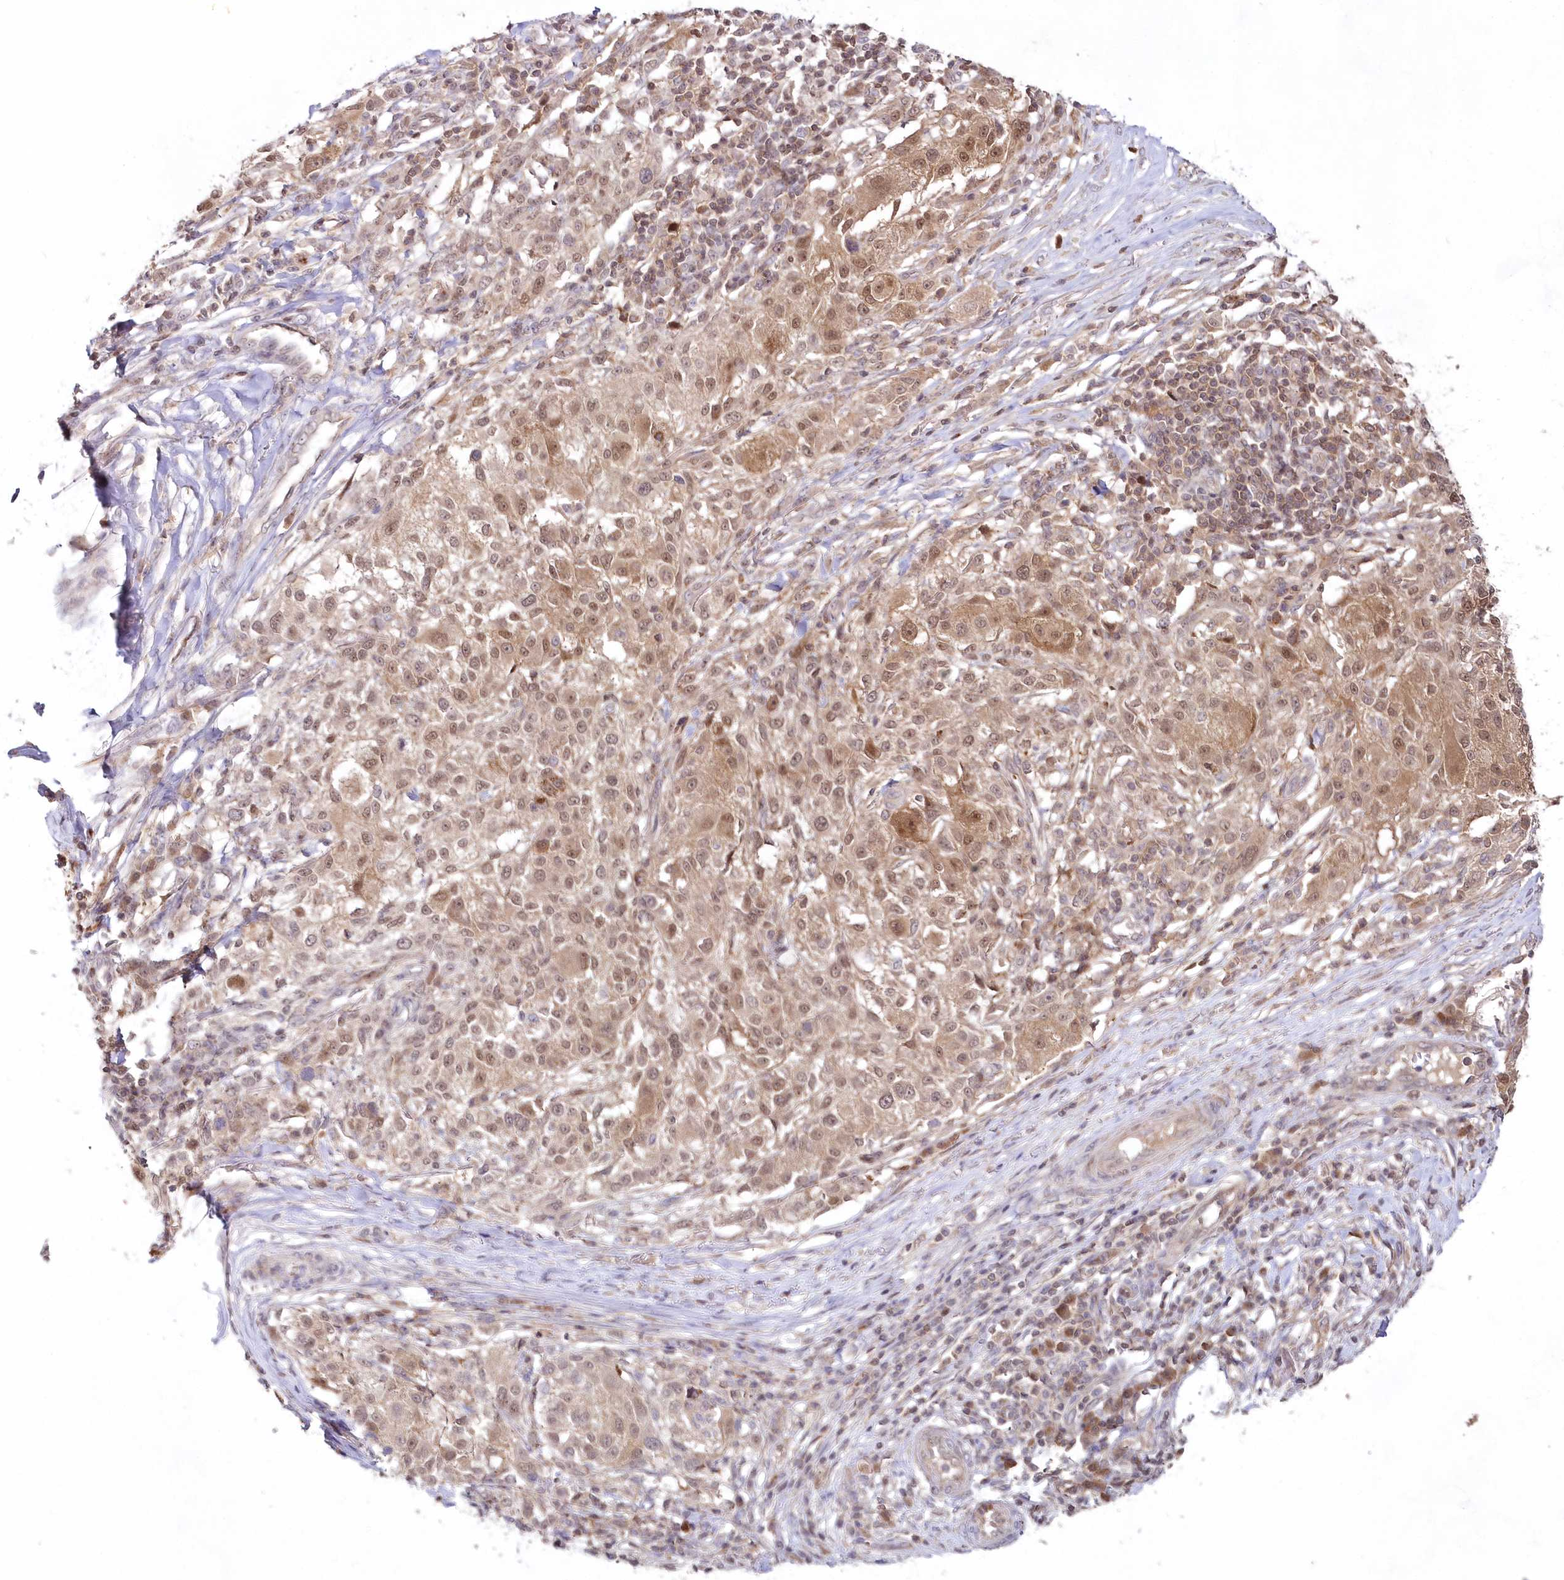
{"staining": {"intensity": "moderate", "quantity": "25%-75%", "location": "cytoplasmic/membranous,nuclear"}, "tissue": "melanoma", "cell_type": "Tumor cells", "image_type": "cancer", "snomed": [{"axis": "morphology", "description": "Necrosis, NOS"}, {"axis": "morphology", "description": "Malignant melanoma, NOS"}, {"axis": "topography", "description": "Skin"}], "caption": "The immunohistochemical stain shows moderate cytoplasmic/membranous and nuclear positivity in tumor cells of melanoma tissue.", "gene": "IMPA1", "patient": {"sex": "female", "age": 87}}